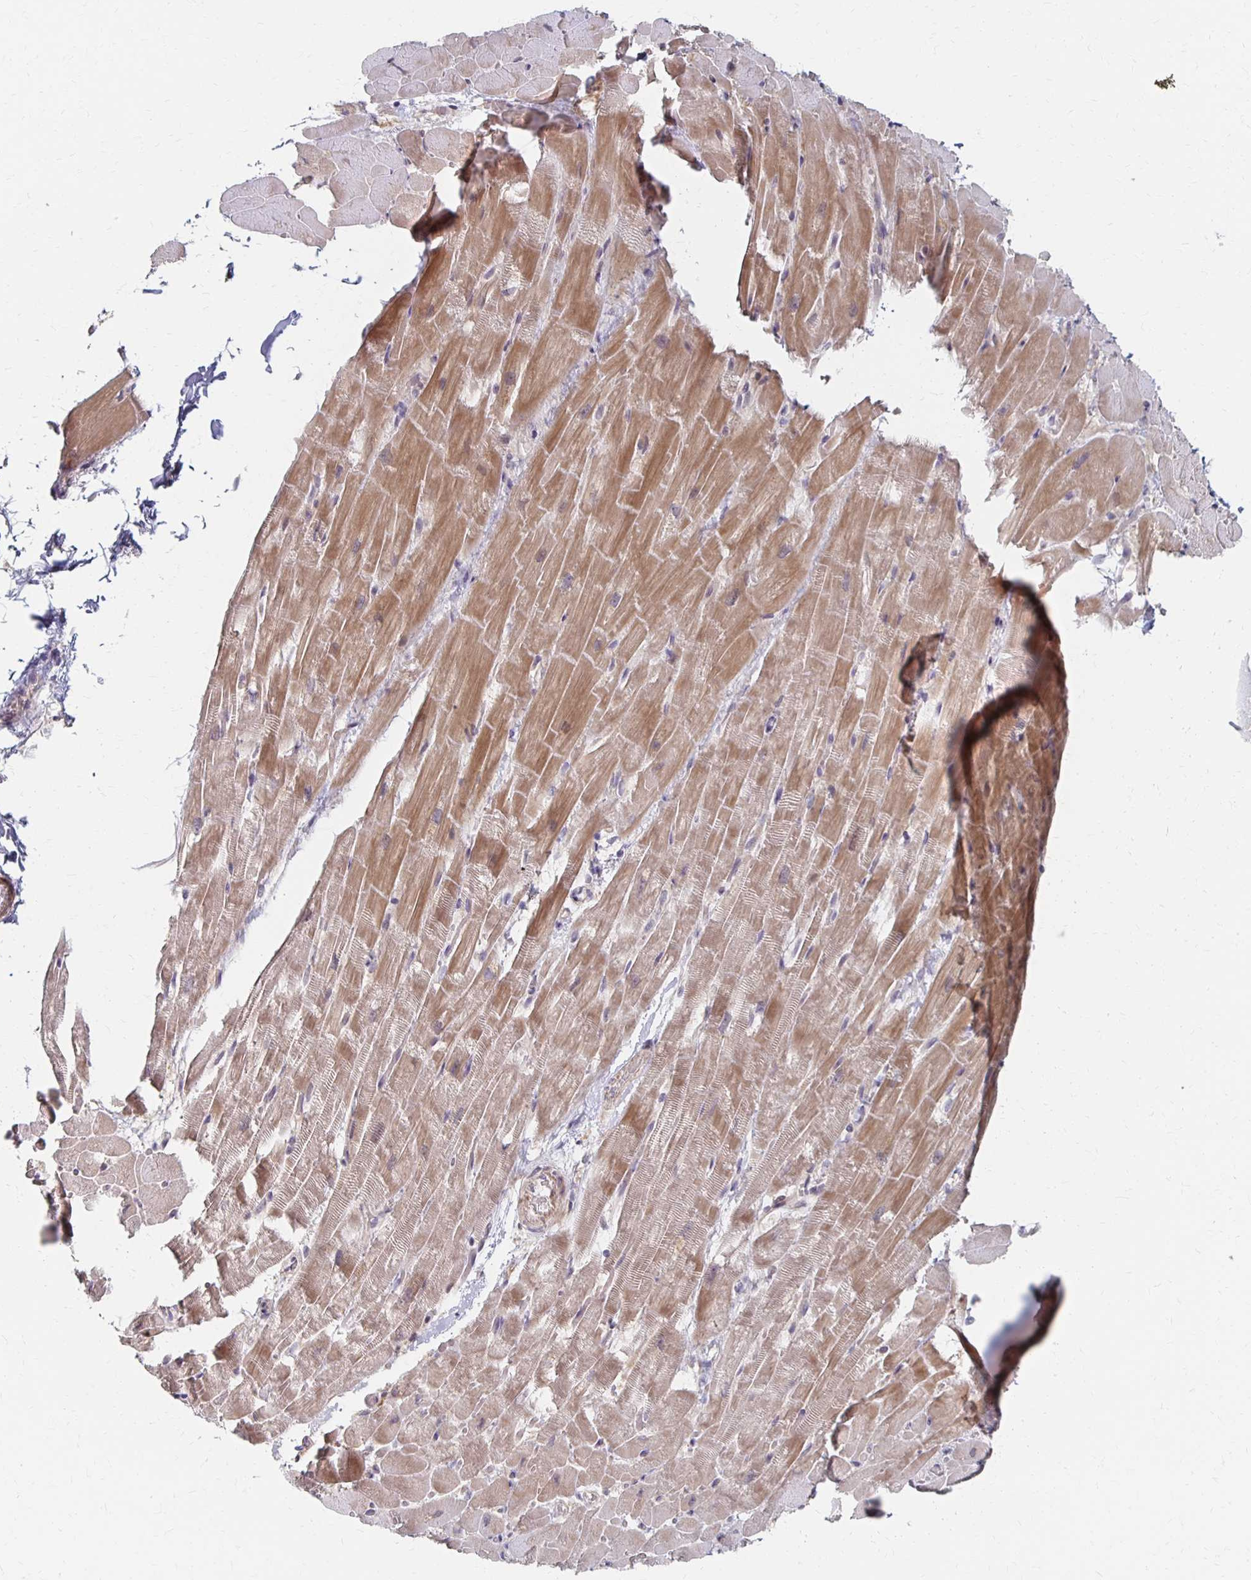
{"staining": {"intensity": "moderate", "quantity": ">75%", "location": "cytoplasmic/membranous"}, "tissue": "heart muscle", "cell_type": "Cardiomyocytes", "image_type": "normal", "snomed": [{"axis": "morphology", "description": "Normal tissue, NOS"}, {"axis": "topography", "description": "Heart"}], "caption": "An immunohistochemistry (IHC) histopathology image of normal tissue is shown. Protein staining in brown shows moderate cytoplasmic/membranous positivity in heart muscle within cardiomyocytes. (Stains: DAB in brown, nuclei in blue, Microscopy: brightfield microscopy at high magnification).", "gene": "PRKCB", "patient": {"sex": "male", "age": 37}}